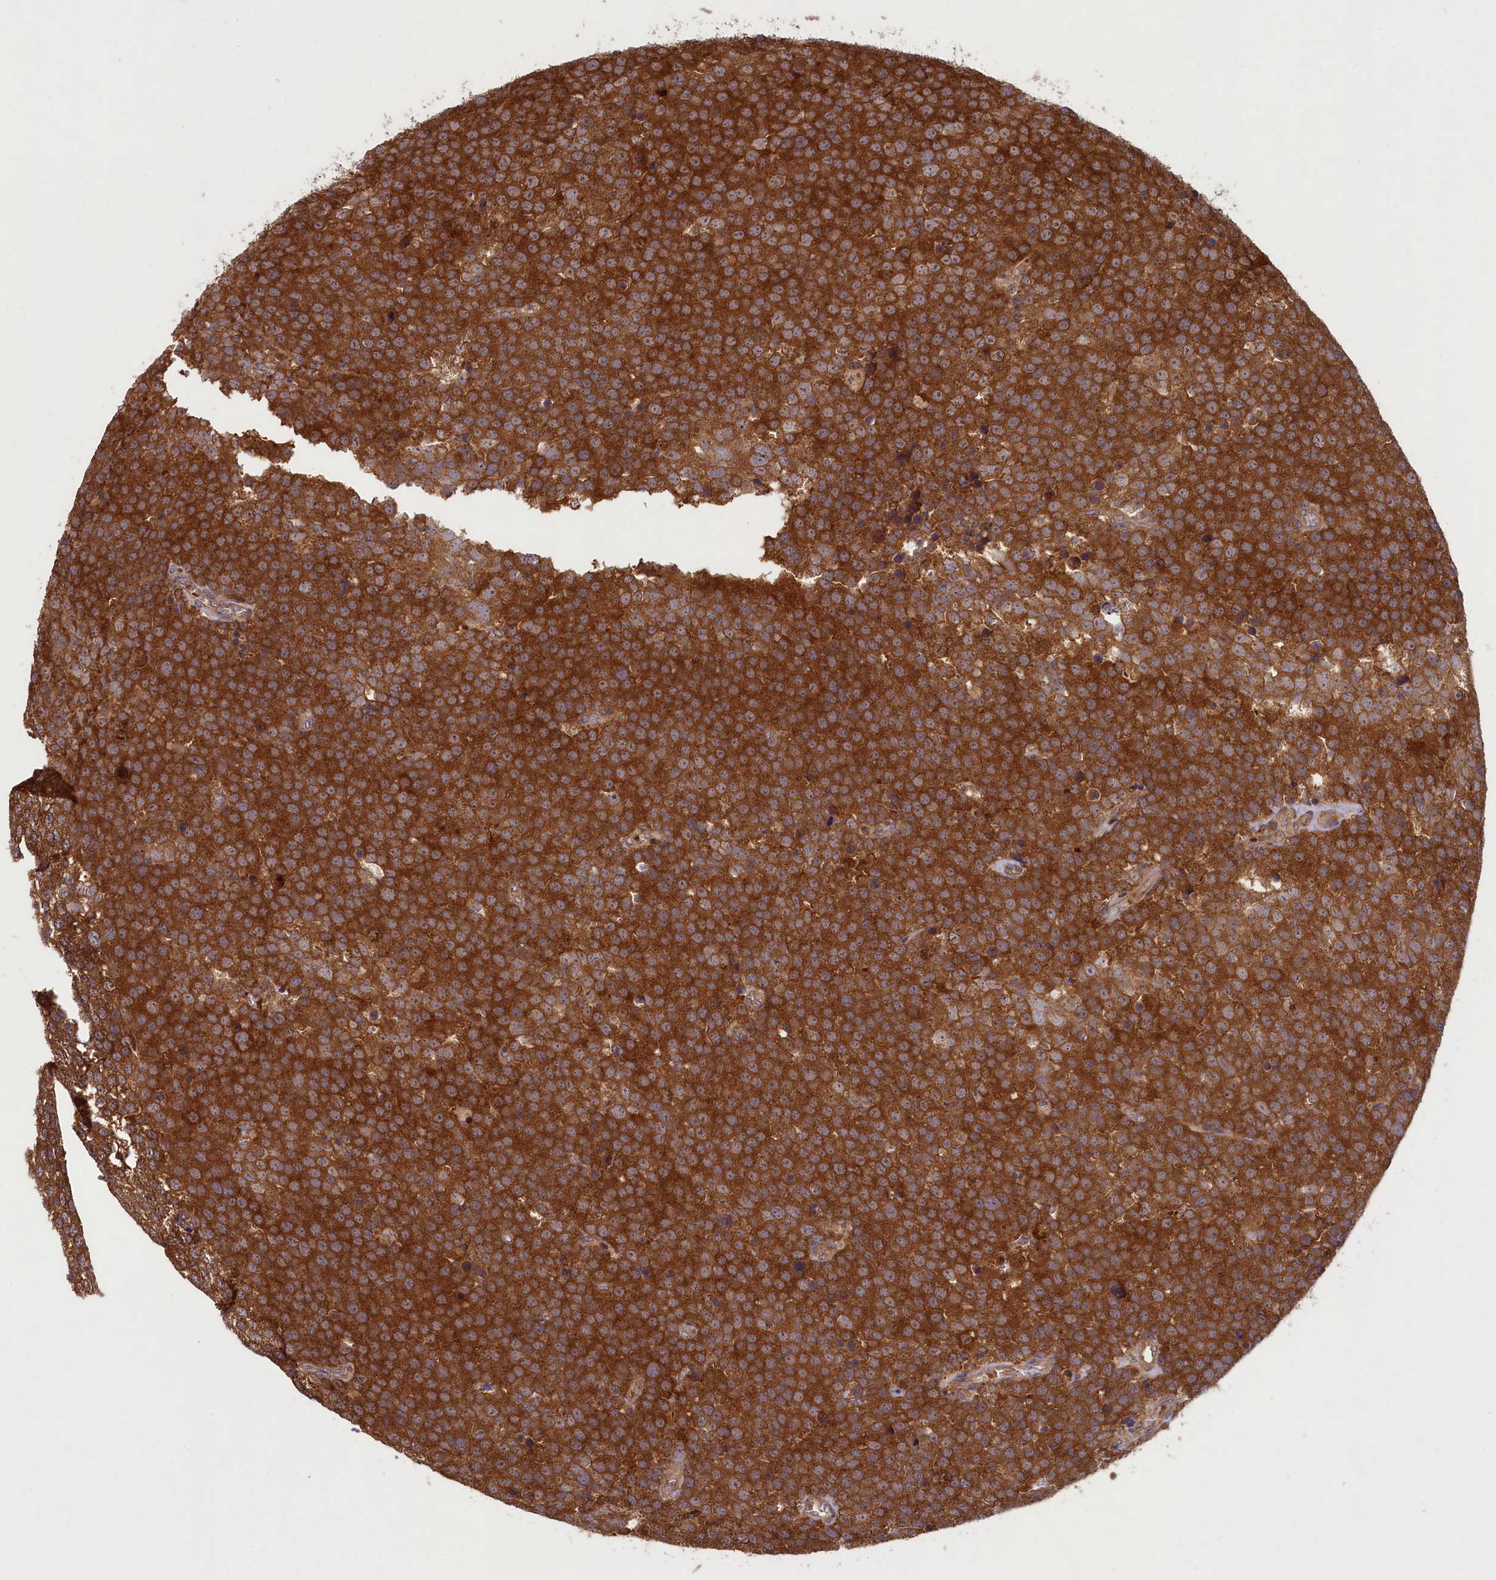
{"staining": {"intensity": "strong", "quantity": ">75%", "location": "cytoplasmic/membranous"}, "tissue": "testis cancer", "cell_type": "Tumor cells", "image_type": "cancer", "snomed": [{"axis": "morphology", "description": "Seminoma, NOS"}, {"axis": "topography", "description": "Testis"}], "caption": "The immunohistochemical stain shows strong cytoplasmic/membranous positivity in tumor cells of testis seminoma tissue.", "gene": "CIAO2B", "patient": {"sex": "male", "age": 71}}